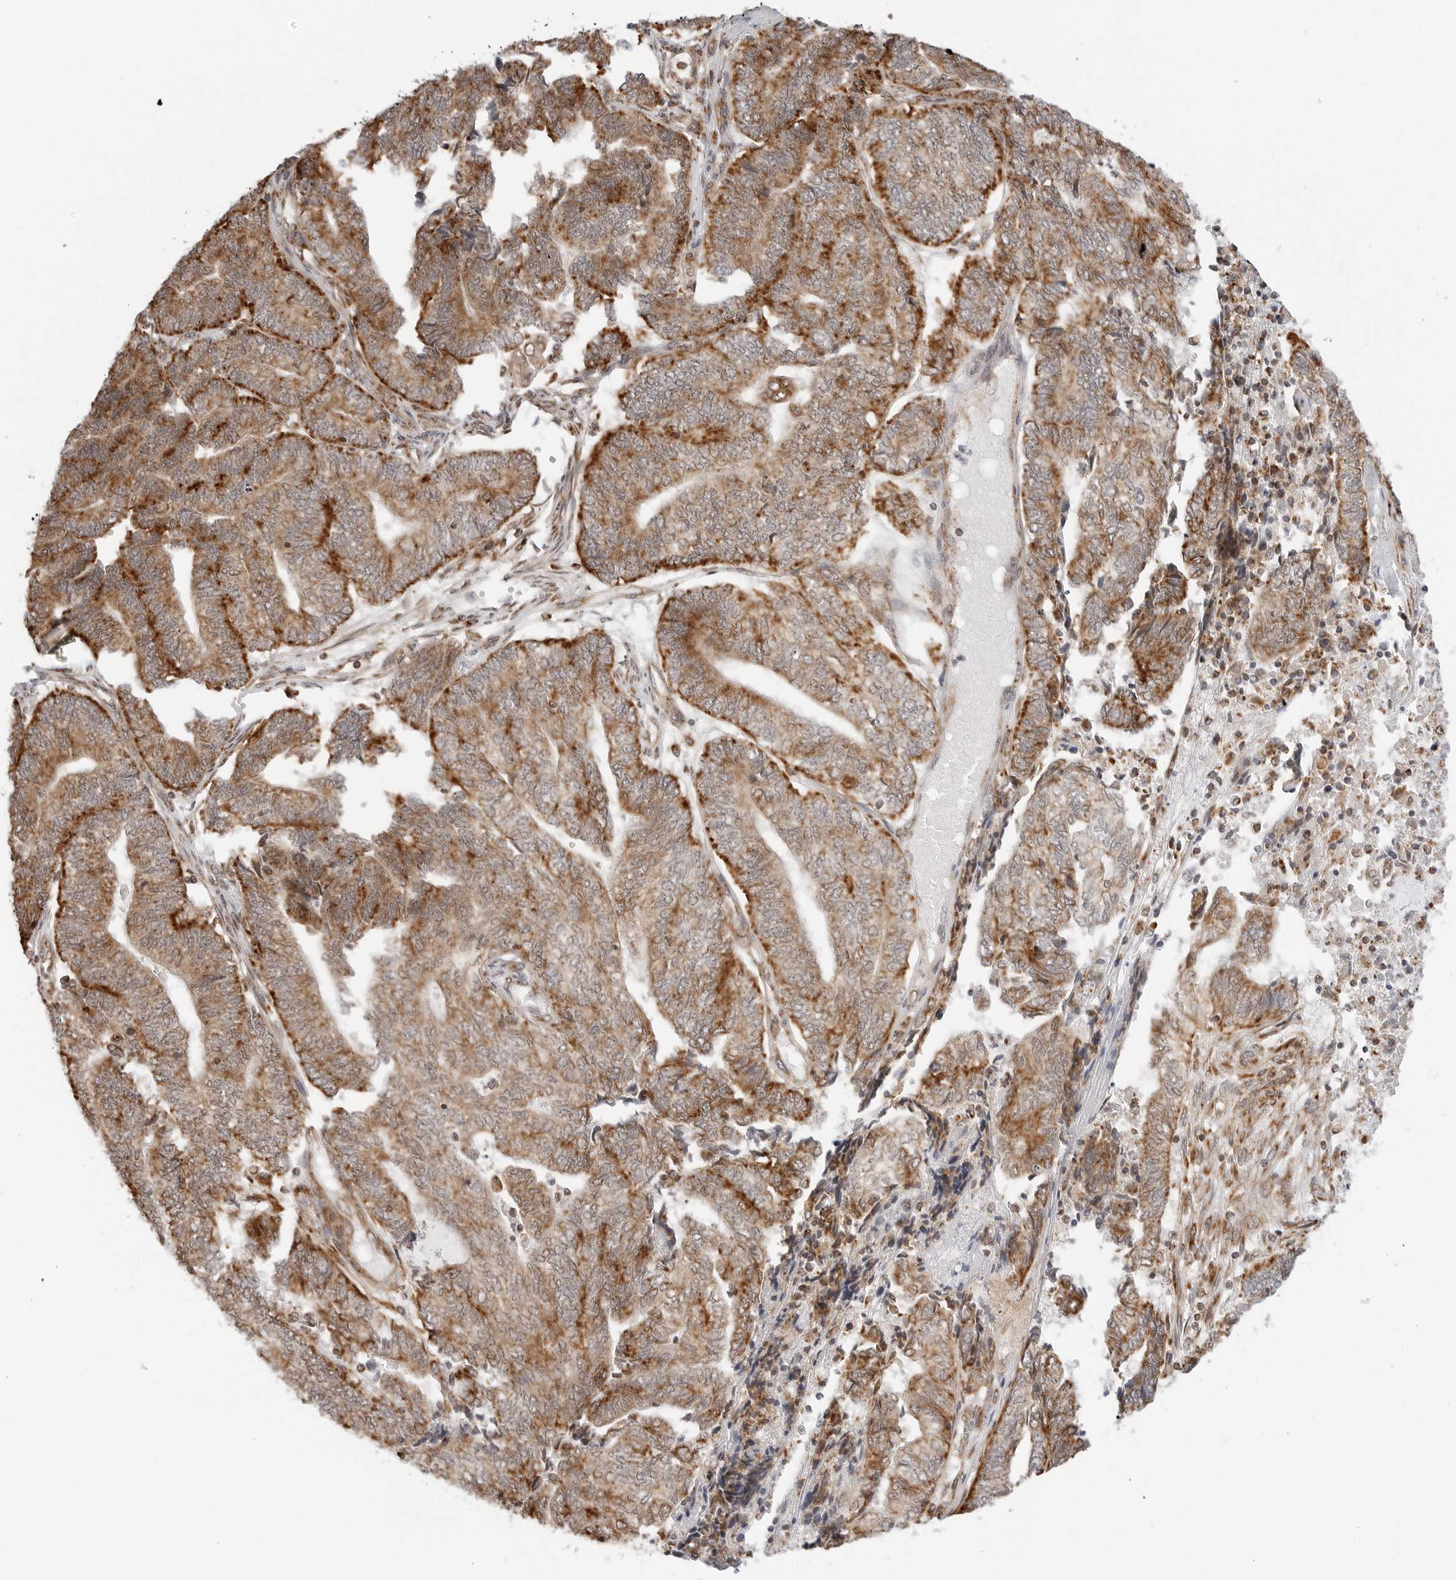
{"staining": {"intensity": "strong", "quantity": "25%-75%", "location": "cytoplasmic/membranous"}, "tissue": "endometrial cancer", "cell_type": "Tumor cells", "image_type": "cancer", "snomed": [{"axis": "morphology", "description": "Adenocarcinoma, NOS"}, {"axis": "topography", "description": "Uterus"}, {"axis": "topography", "description": "Endometrium"}], "caption": "This image reveals IHC staining of human adenocarcinoma (endometrial), with high strong cytoplasmic/membranous staining in about 25%-75% of tumor cells.", "gene": "POLR3GL", "patient": {"sex": "female", "age": 70}}